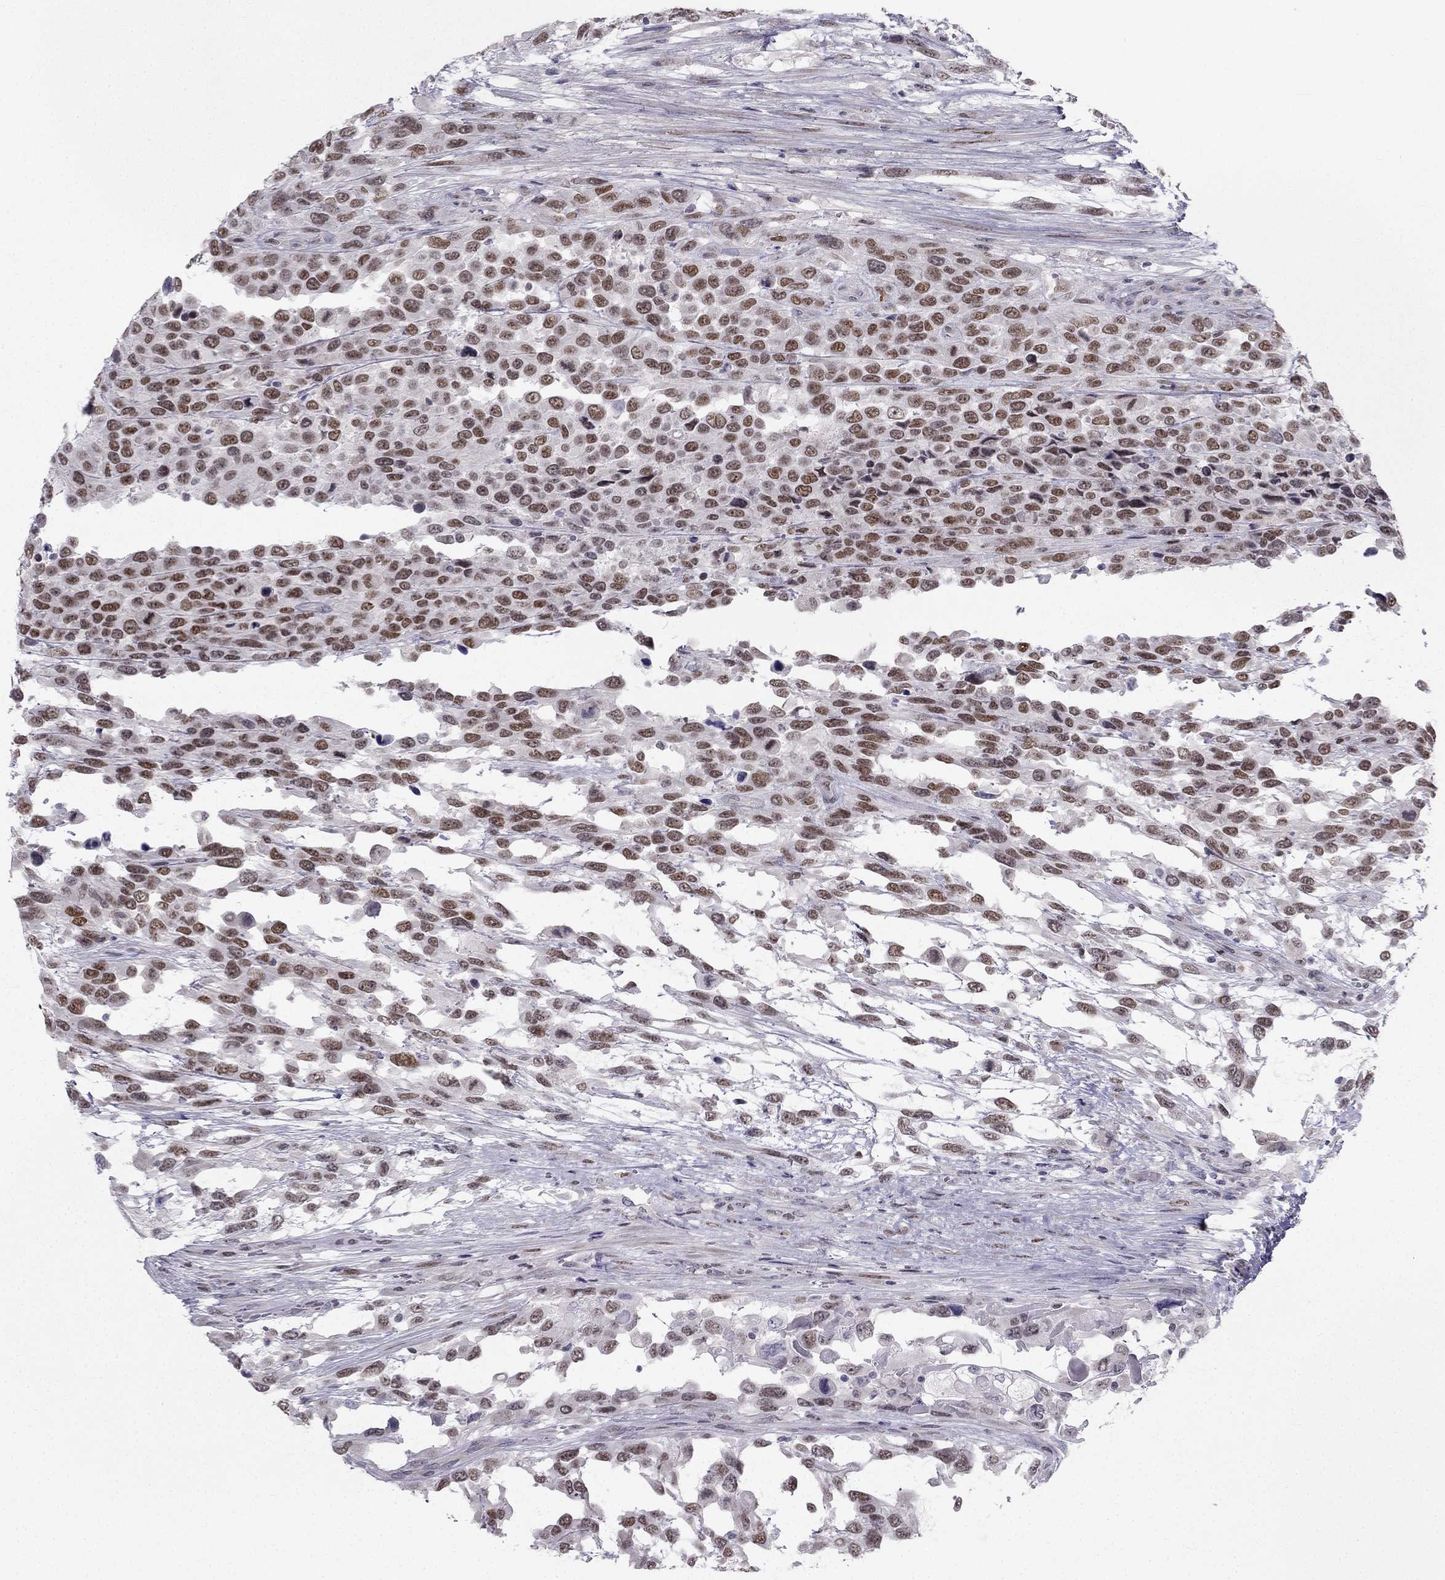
{"staining": {"intensity": "moderate", "quantity": ">75%", "location": "nuclear"}, "tissue": "urothelial cancer", "cell_type": "Tumor cells", "image_type": "cancer", "snomed": [{"axis": "morphology", "description": "Urothelial carcinoma, High grade"}, {"axis": "topography", "description": "Urinary bladder"}], "caption": "A brown stain shows moderate nuclear positivity of a protein in urothelial cancer tumor cells. The staining was performed using DAB (3,3'-diaminobenzidine), with brown indicating positive protein expression. Nuclei are stained blue with hematoxylin.", "gene": "TRPS1", "patient": {"sex": "female", "age": 70}}